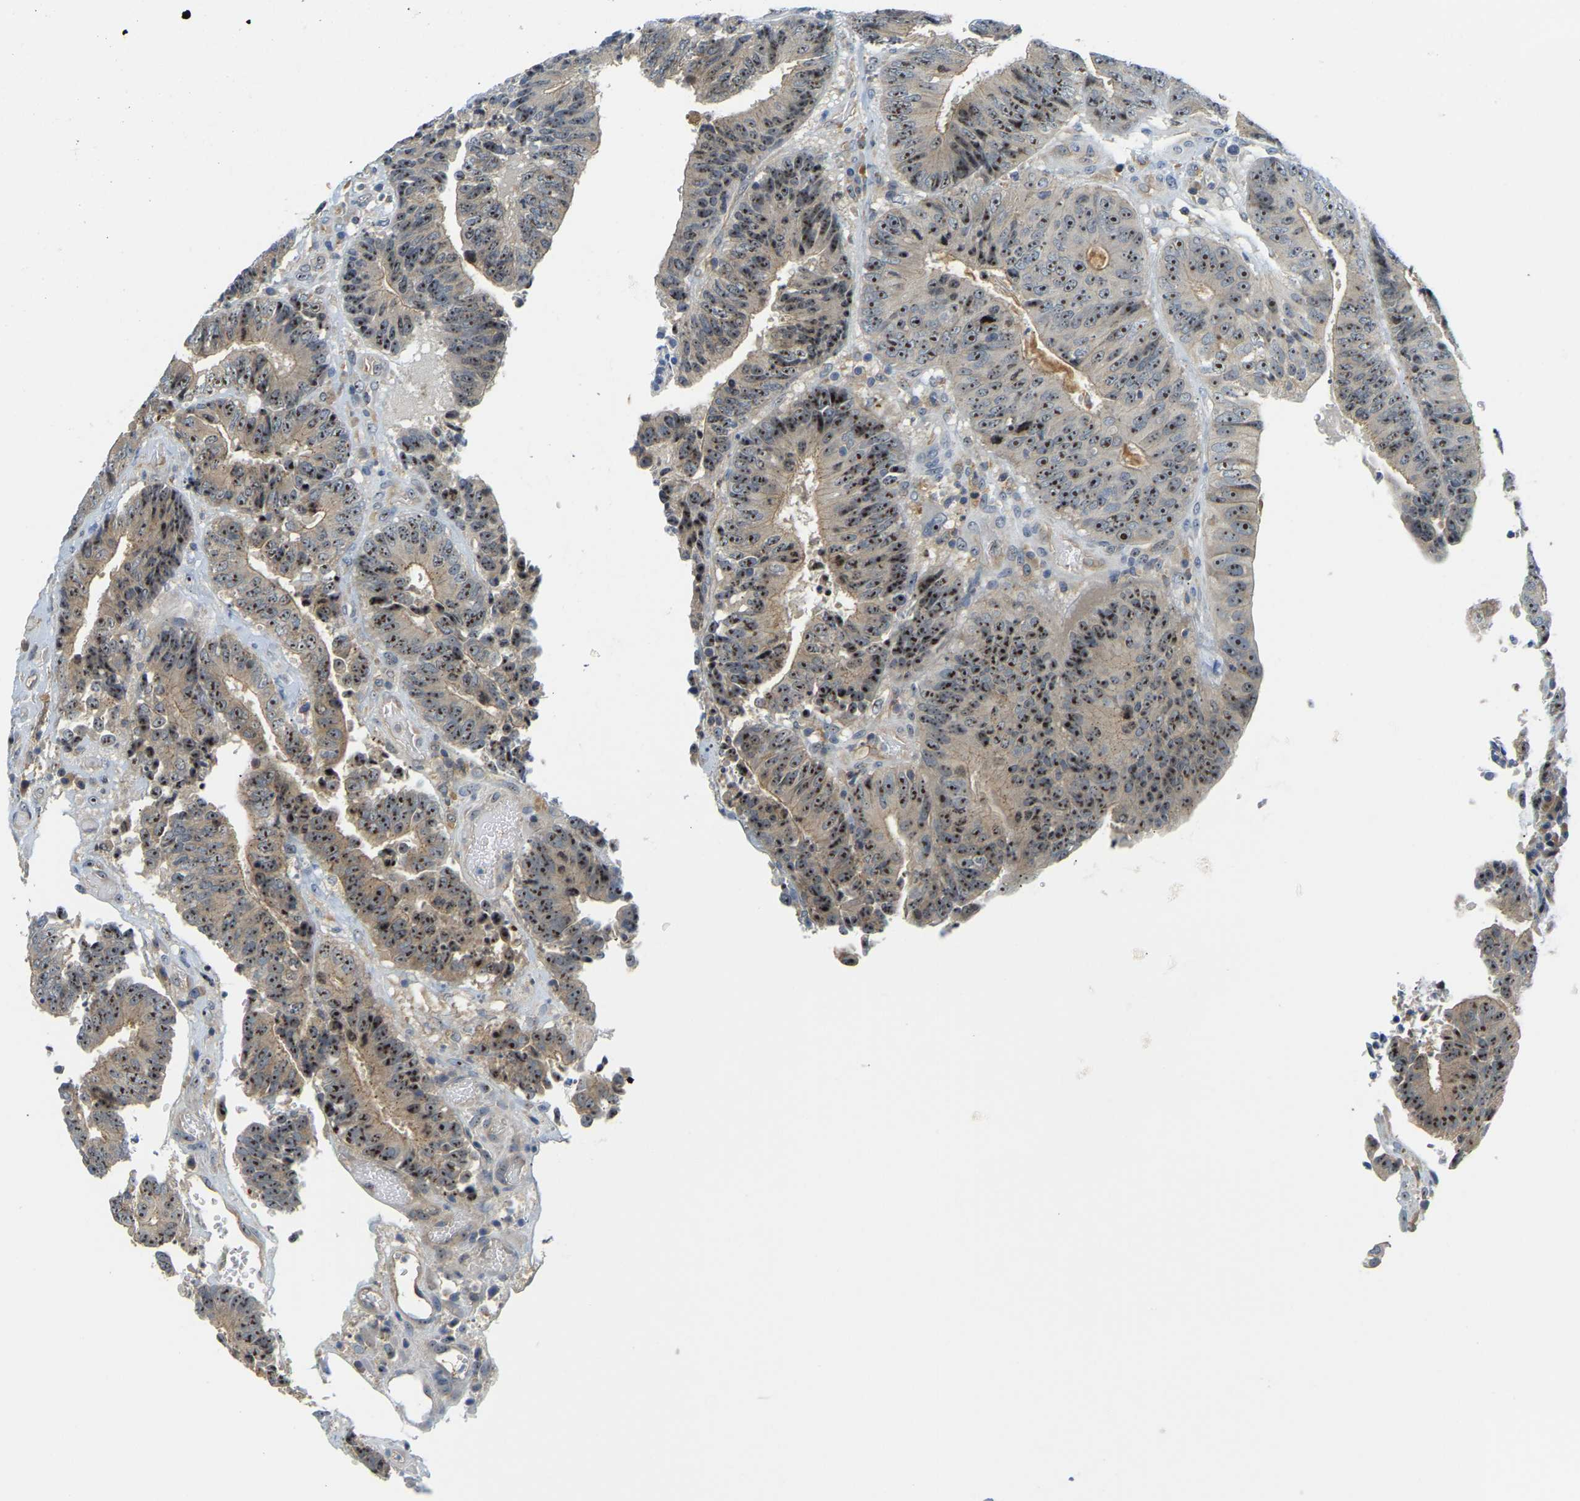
{"staining": {"intensity": "strong", "quantity": ">75%", "location": "nuclear"}, "tissue": "colorectal cancer", "cell_type": "Tumor cells", "image_type": "cancer", "snomed": [{"axis": "morphology", "description": "Adenocarcinoma, NOS"}, {"axis": "topography", "description": "Rectum"}], "caption": "DAB immunohistochemical staining of colorectal cancer (adenocarcinoma) reveals strong nuclear protein positivity in about >75% of tumor cells.", "gene": "RRP1", "patient": {"sex": "male", "age": 72}}